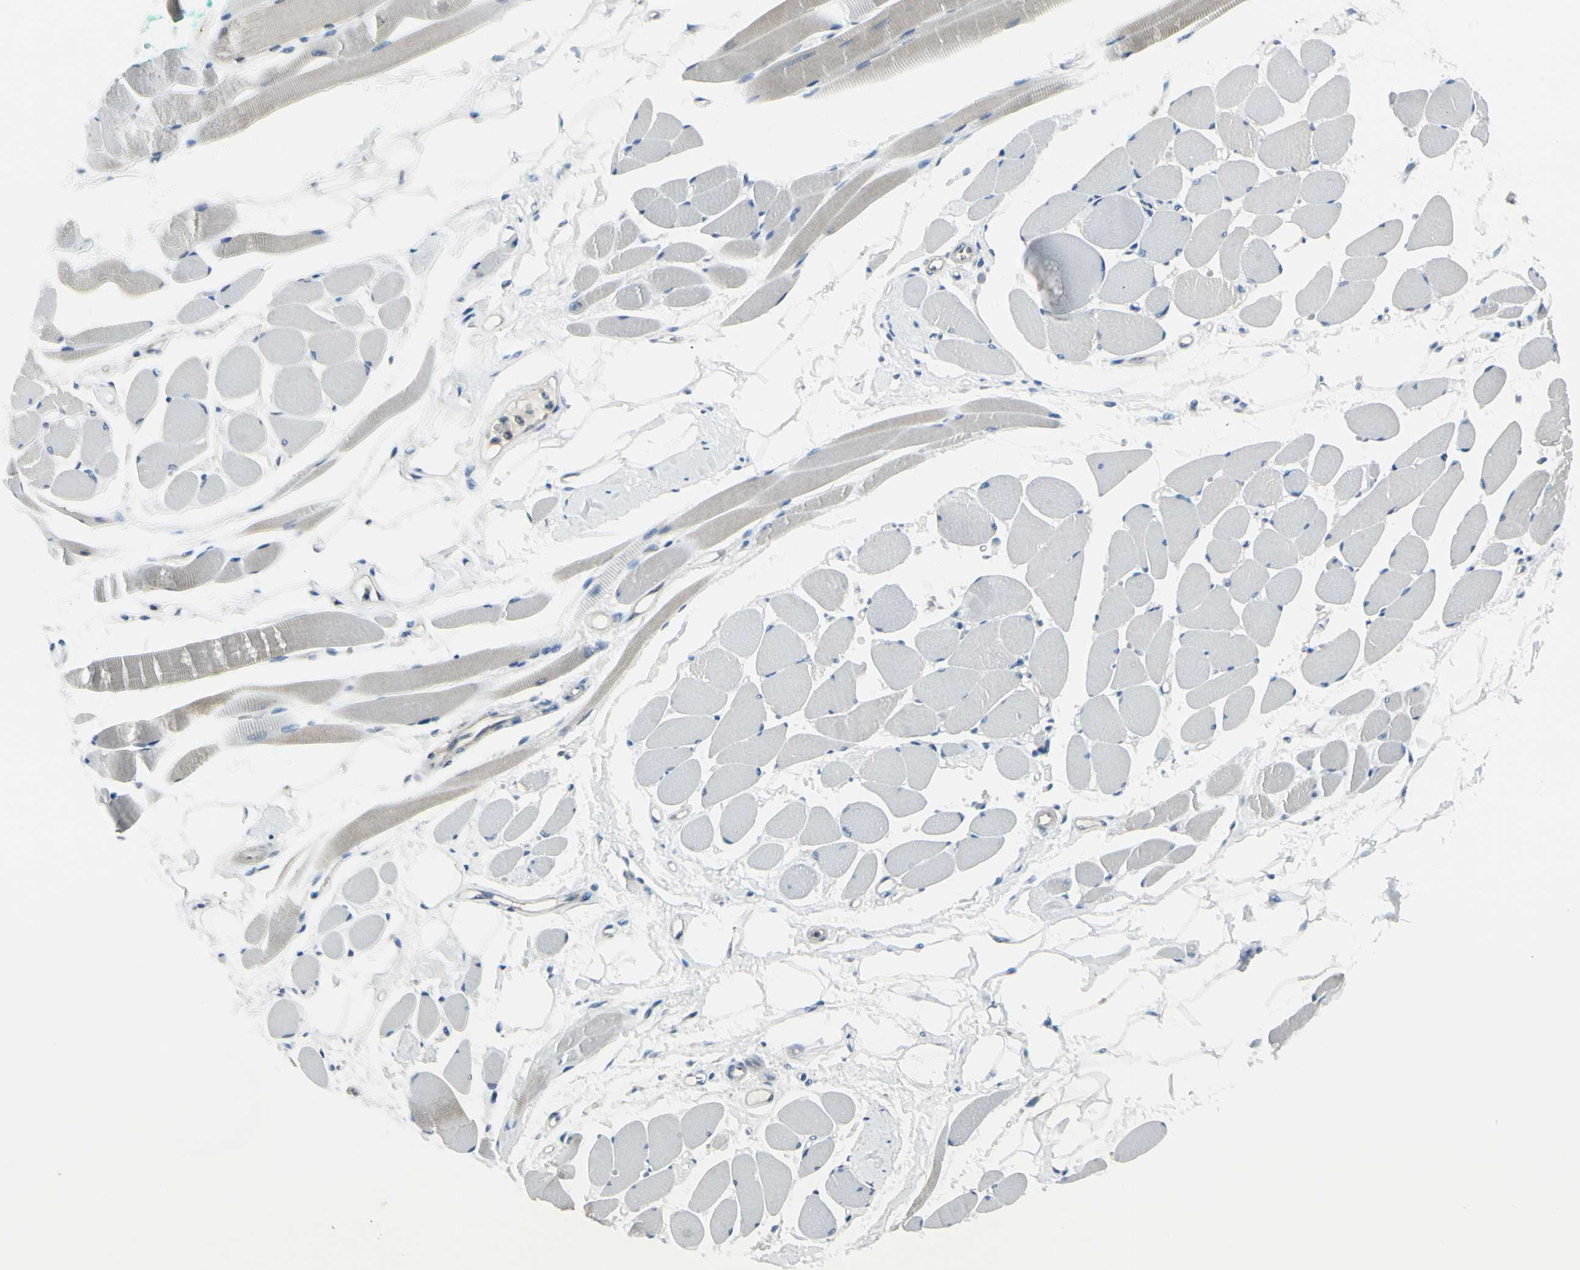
{"staining": {"intensity": "weak", "quantity": "25%-75%", "location": "cytoplasmic/membranous"}, "tissue": "skeletal muscle", "cell_type": "Myocytes", "image_type": "normal", "snomed": [{"axis": "morphology", "description": "Normal tissue, NOS"}, {"axis": "topography", "description": "Skeletal muscle"}, {"axis": "topography", "description": "Peripheral nerve tissue"}], "caption": "Protein analysis of benign skeletal muscle reveals weak cytoplasmic/membranous expression in approximately 25%-75% of myocytes.", "gene": "ASB9", "patient": {"sex": "female", "age": 84}}